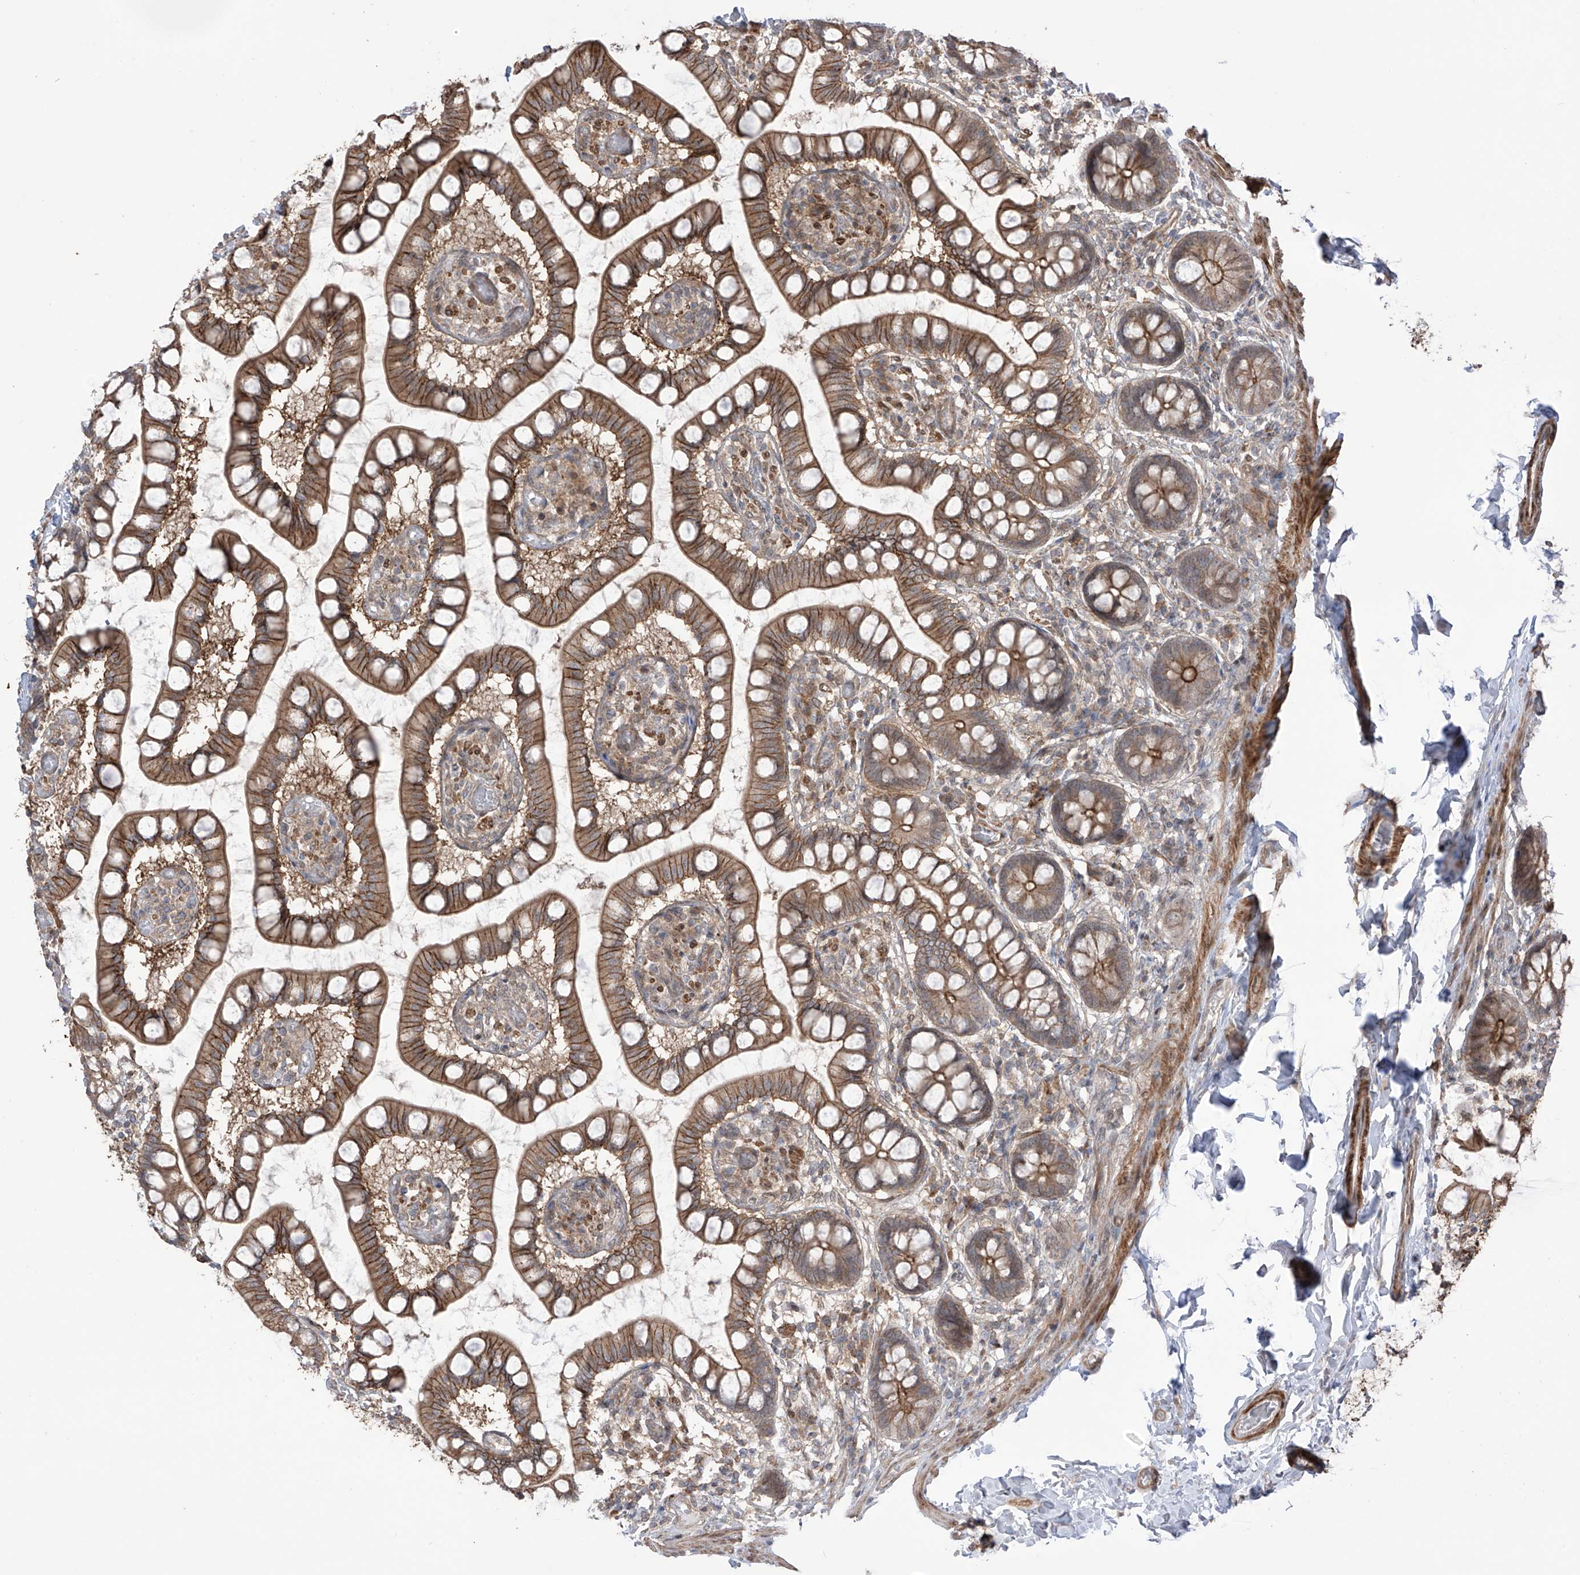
{"staining": {"intensity": "moderate", "quantity": ">75%", "location": "cytoplasmic/membranous"}, "tissue": "small intestine", "cell_type": "Glandular cells", "image_type": "normal", "snomed": [{"axis": "morphology", "description": "Normal tissue, NOS"}, {"axis": "topography", "description": "Small intestine"}], "caption": "High-magnification brightfield microscopy of unremarkable small intestine stained with DAB (brown) and counterstained with hematoxylin (blue). glandular cells exhibit moderate cytoplasmic/membranous expression is identified in about>75% of cells. Nuclei are stained in blue.", "gene": "LRRC74A", "patient": {"sex": "male", "age": 52}}